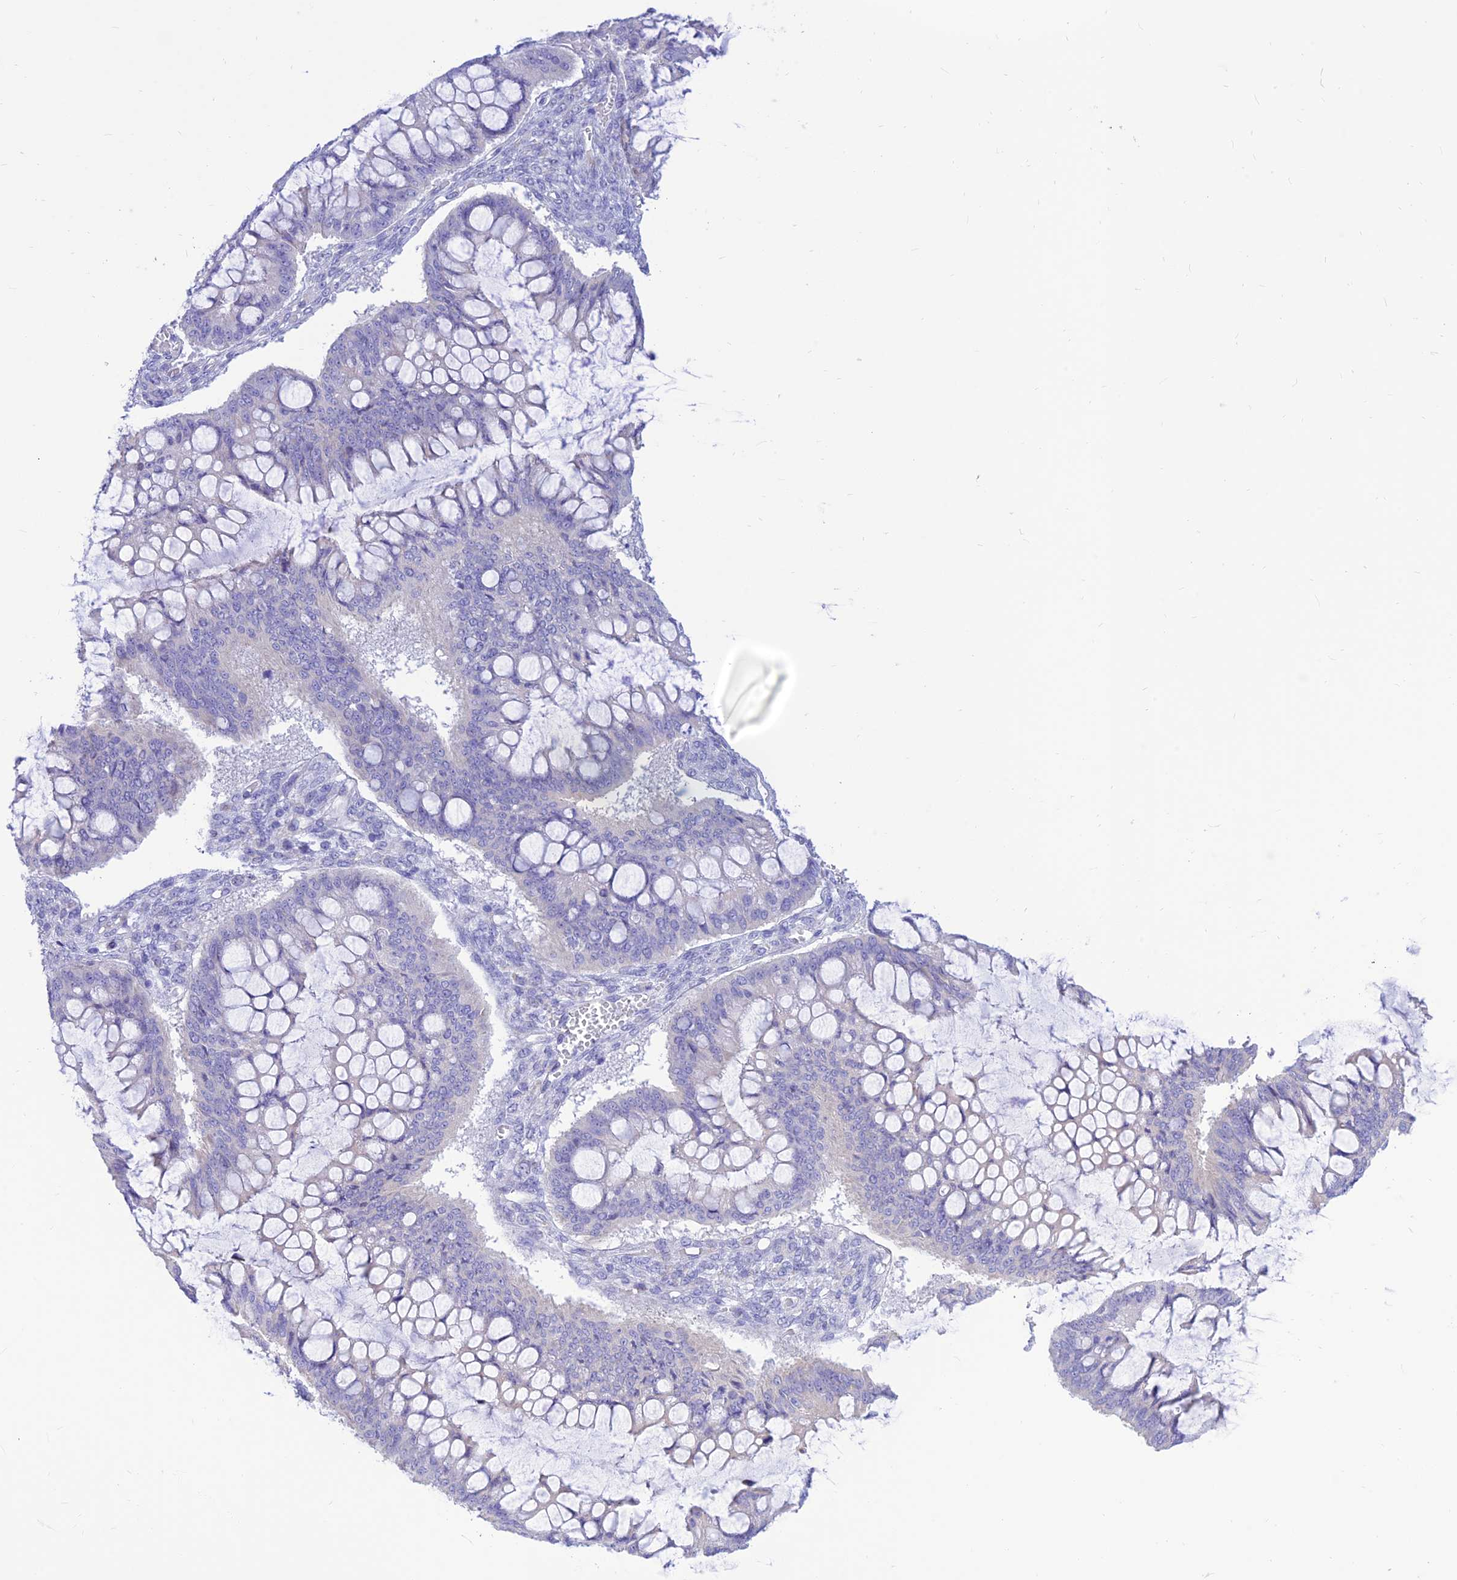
{"staining": {"intensity": "negative", "quantity": "none", "location": "none"}, "tissue": "ovarian cancer", "cell_type": "Tumor cells", "image_type": "cancer", "snomed": [{"axis": "morphology", "description": "Cystadenocarcinoma, mucinous, NOS"}, {"axis": "topography", "description": "Ovary"}], "caption": "Immunohistochemistry of mucinous cystadenocarcinoma (ovarian) shows no expression in tumor cells.", "gene": "FAM186B", "patient": {"sex": "female", "age": 73}}